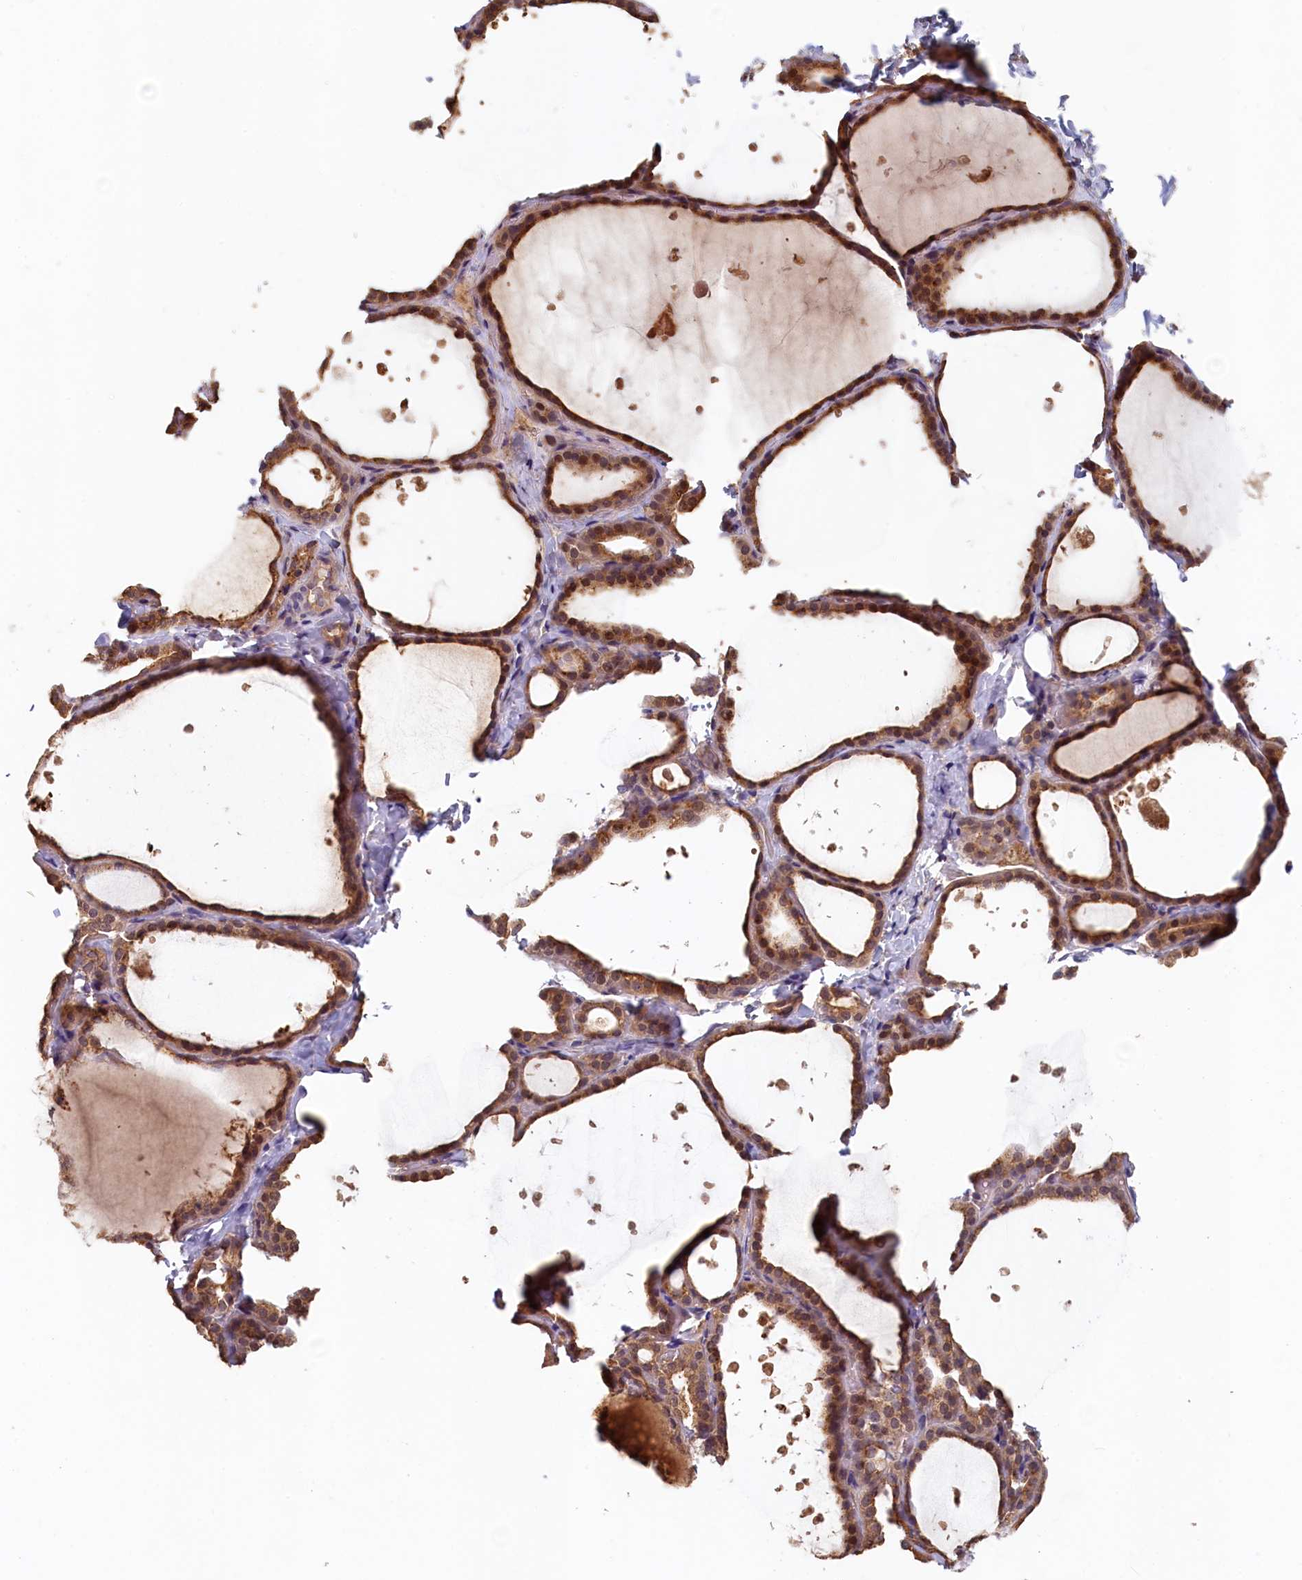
{"staining": {"intensity": "moderate", "quantity": ">75%", "location": "cytoplasmic/membranous"}, "tissue": "thyroid gland", "cell_type": "Glandular cells", "image_type": "normal", "snomed": [{"axis": "morphology", "description": "Normal tissue, NOS"}, {"axis": "topography", "description": "Thyroid gland"}], "caption": "Protein expression analysis of benign thyroid gland demonstrates moderate cytoplasmic/membranous positivity in about >75% of glandular cells.", "gene": "NUBP2", "patient": {"sex": "female", "age": 44}}